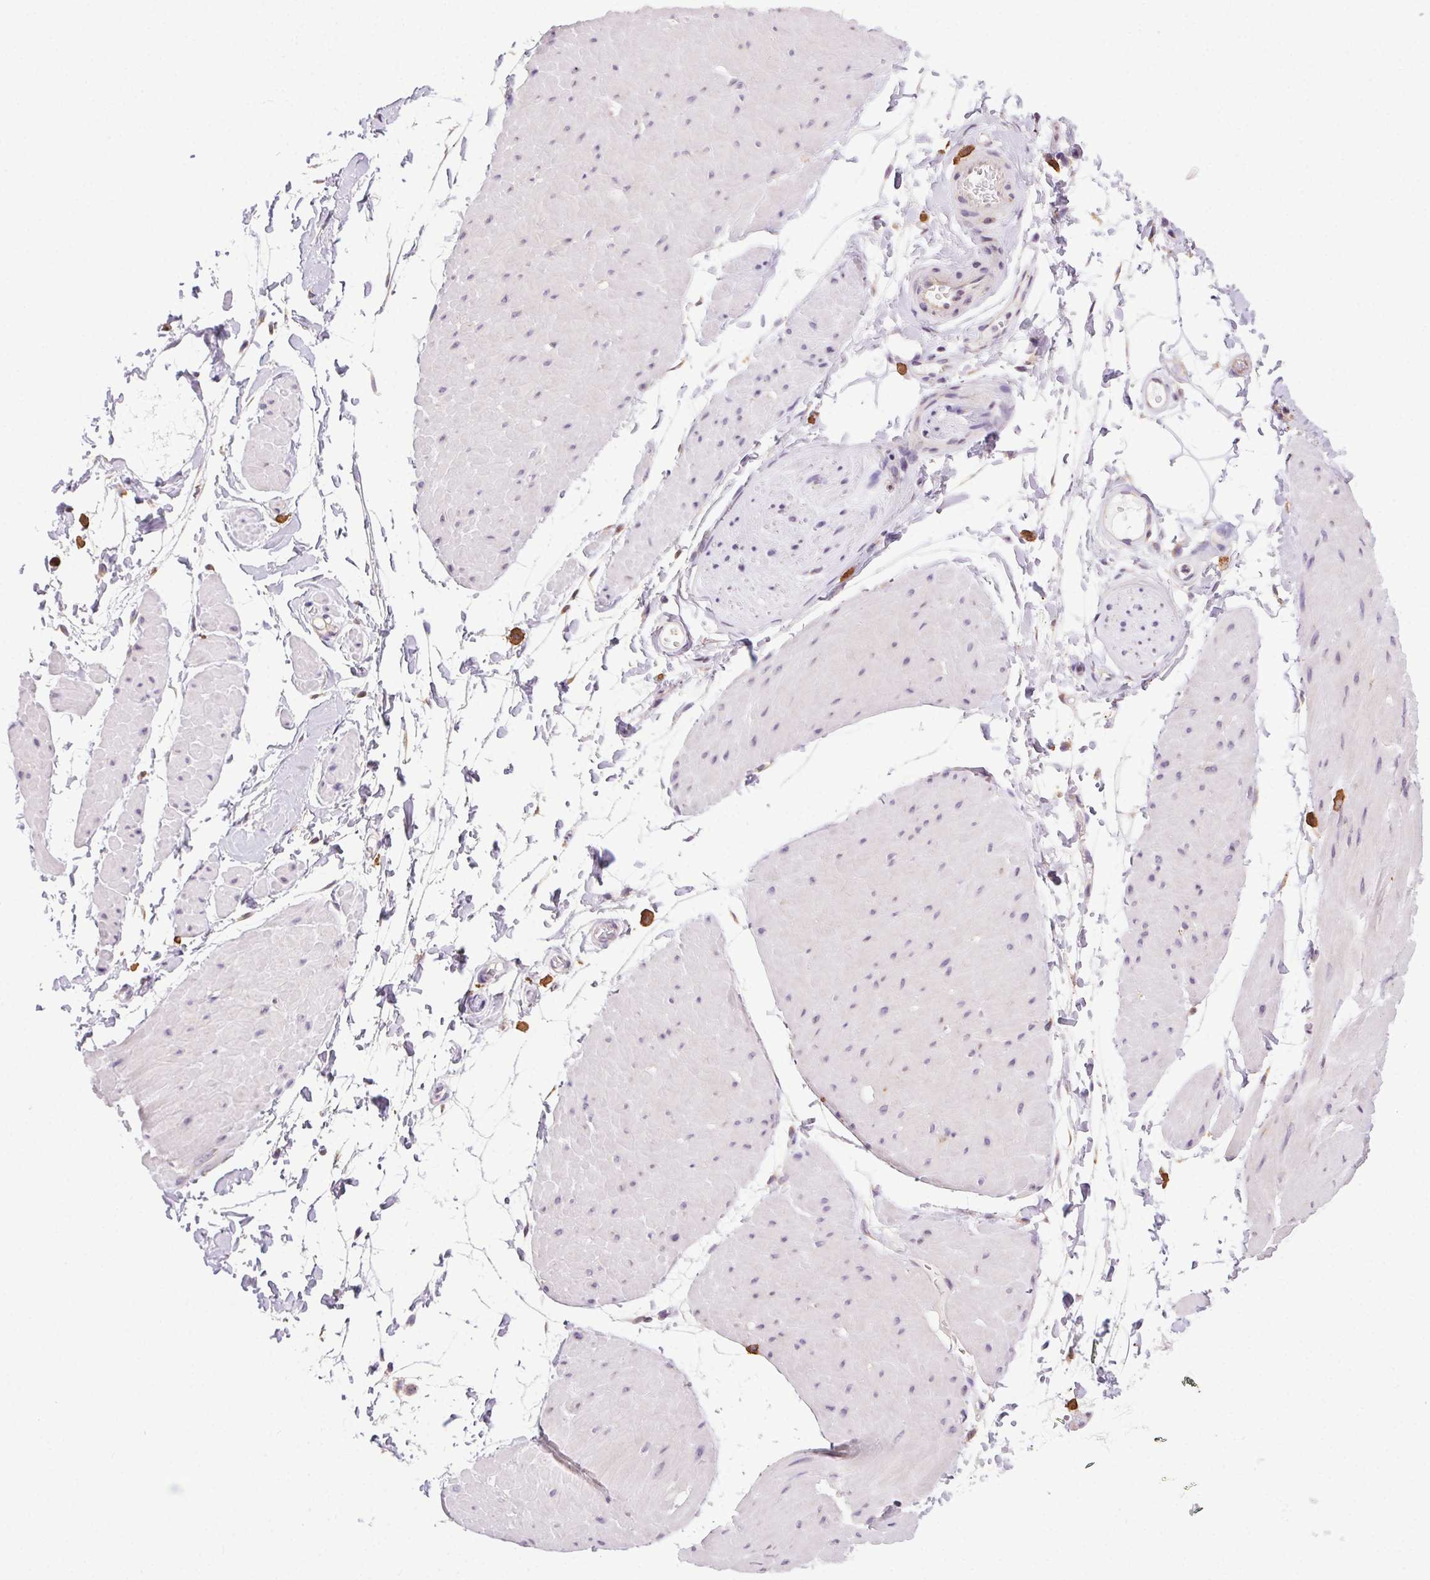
{"staining": {"intensity": "negative", "quantity": "none", "location": "none"}, "tissue": "adipose tissue", "cell_type": "Adipocytes", "image_type": "normal", "snomed": [{"axis": "morphology", "description": "Normal tissue, NOS"}, {"axis": "topography", "description": "Smooth muscle"}, {"axis": "topography", "description": "Peripheral nerve tissue"}], "caption": "The micrograph exhibits no staining of adipocytes in benign adipose tissue.", "gene": "SNX31", "patient": {"sex": "male", "age": 58}}